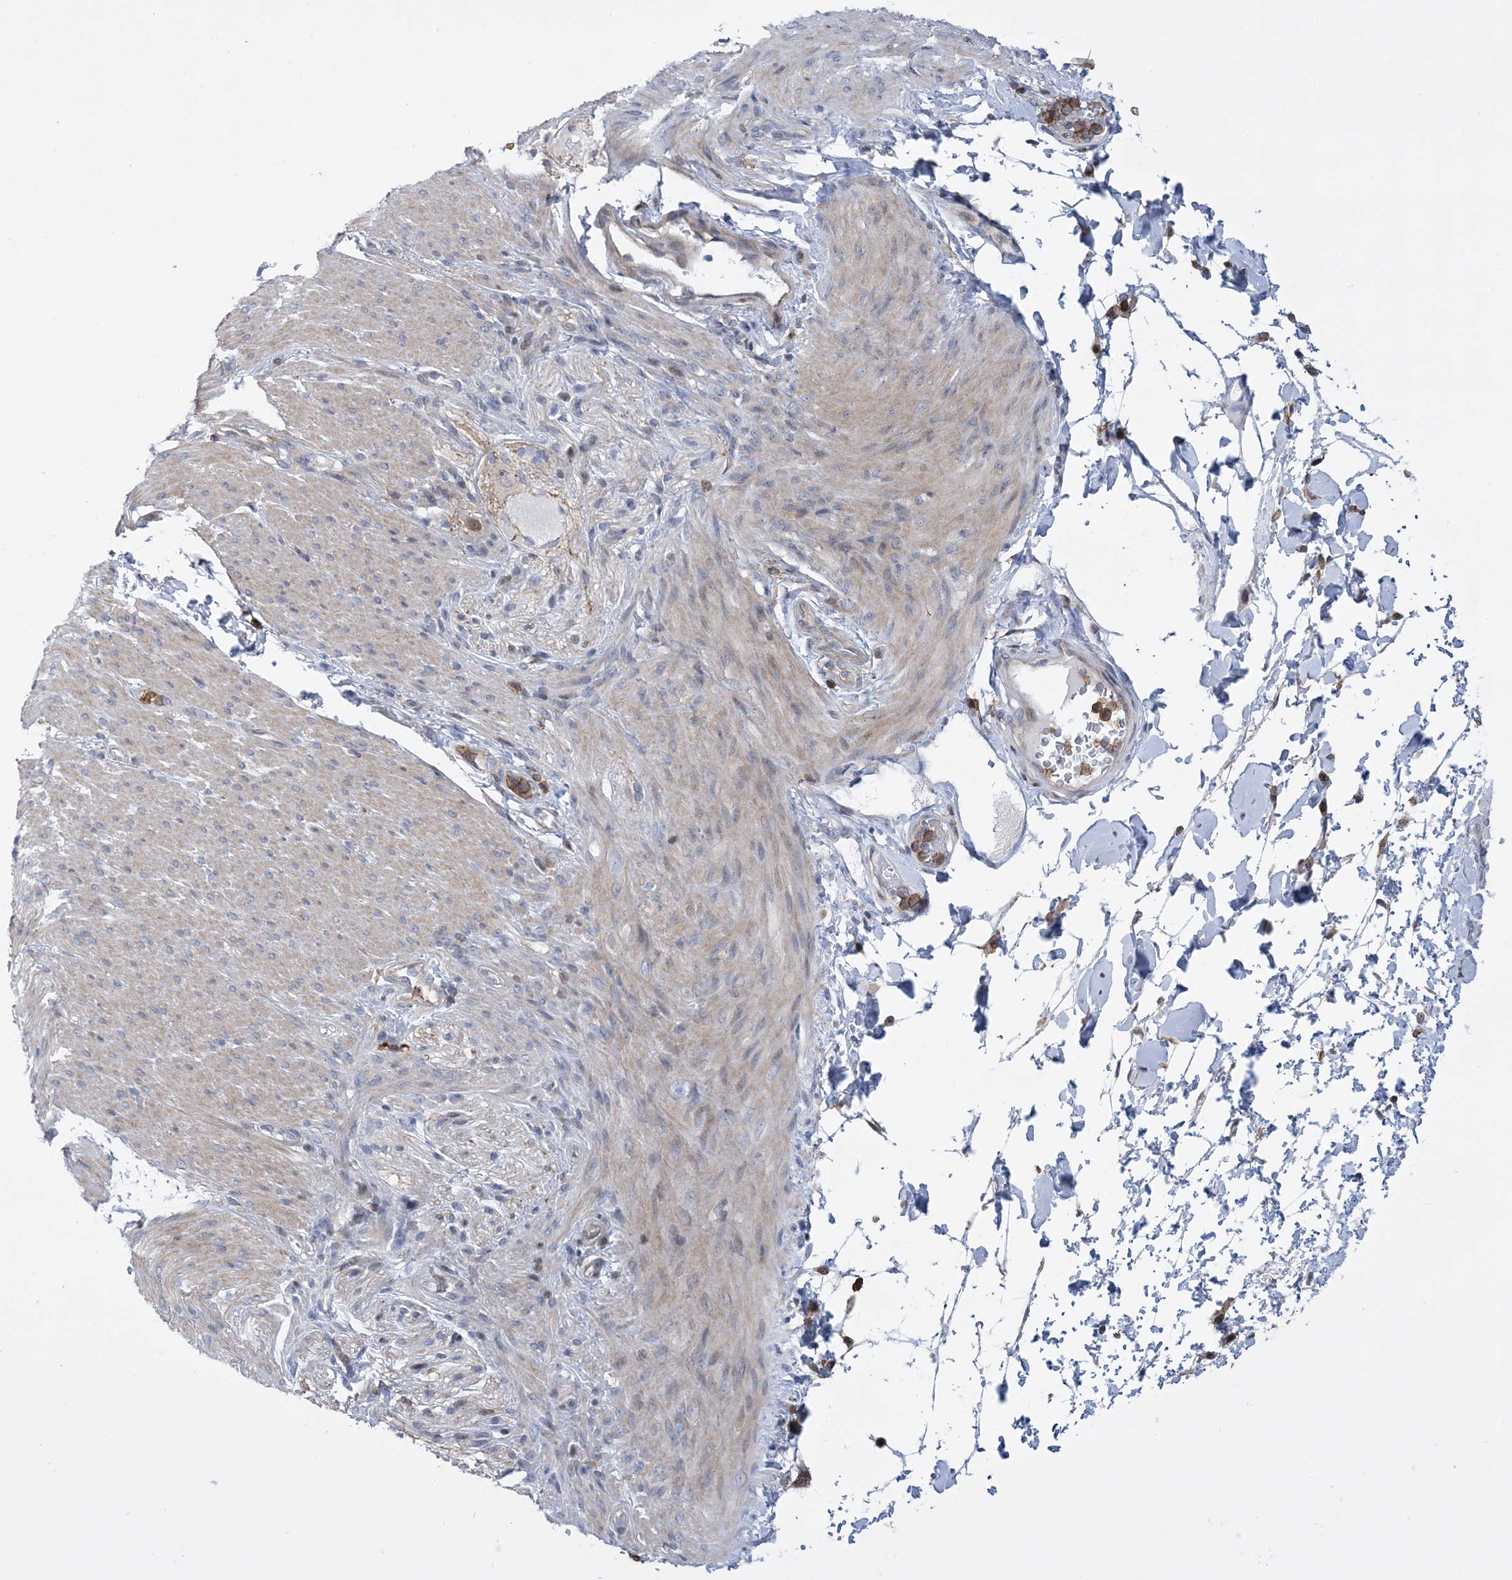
{"staining": {"intensity": "moderate", "quantity": "<25%", "location": "cytoplasmic/membranous,nuclear"}, "tissue": "adipose tissue", "cell_type": "Adipocytes", "image_type": "normal", "snomed": [{"axis": "morphology", "description": "Normal tissue, NOS"}, {"axis": "topography", "description": "Colon"}, {"axis": "topography", "description": "Peripheral nerve tissue"}], "caption": "Normal adipose tissue was stained to show a protein in brown. There is low levels of moderate cytoplasmic/membranous,nuclear positivity in approximately <25% of adipocytes.", "gene": "RNPEPL1", "patient": {"sex": "female", "age": 61}}